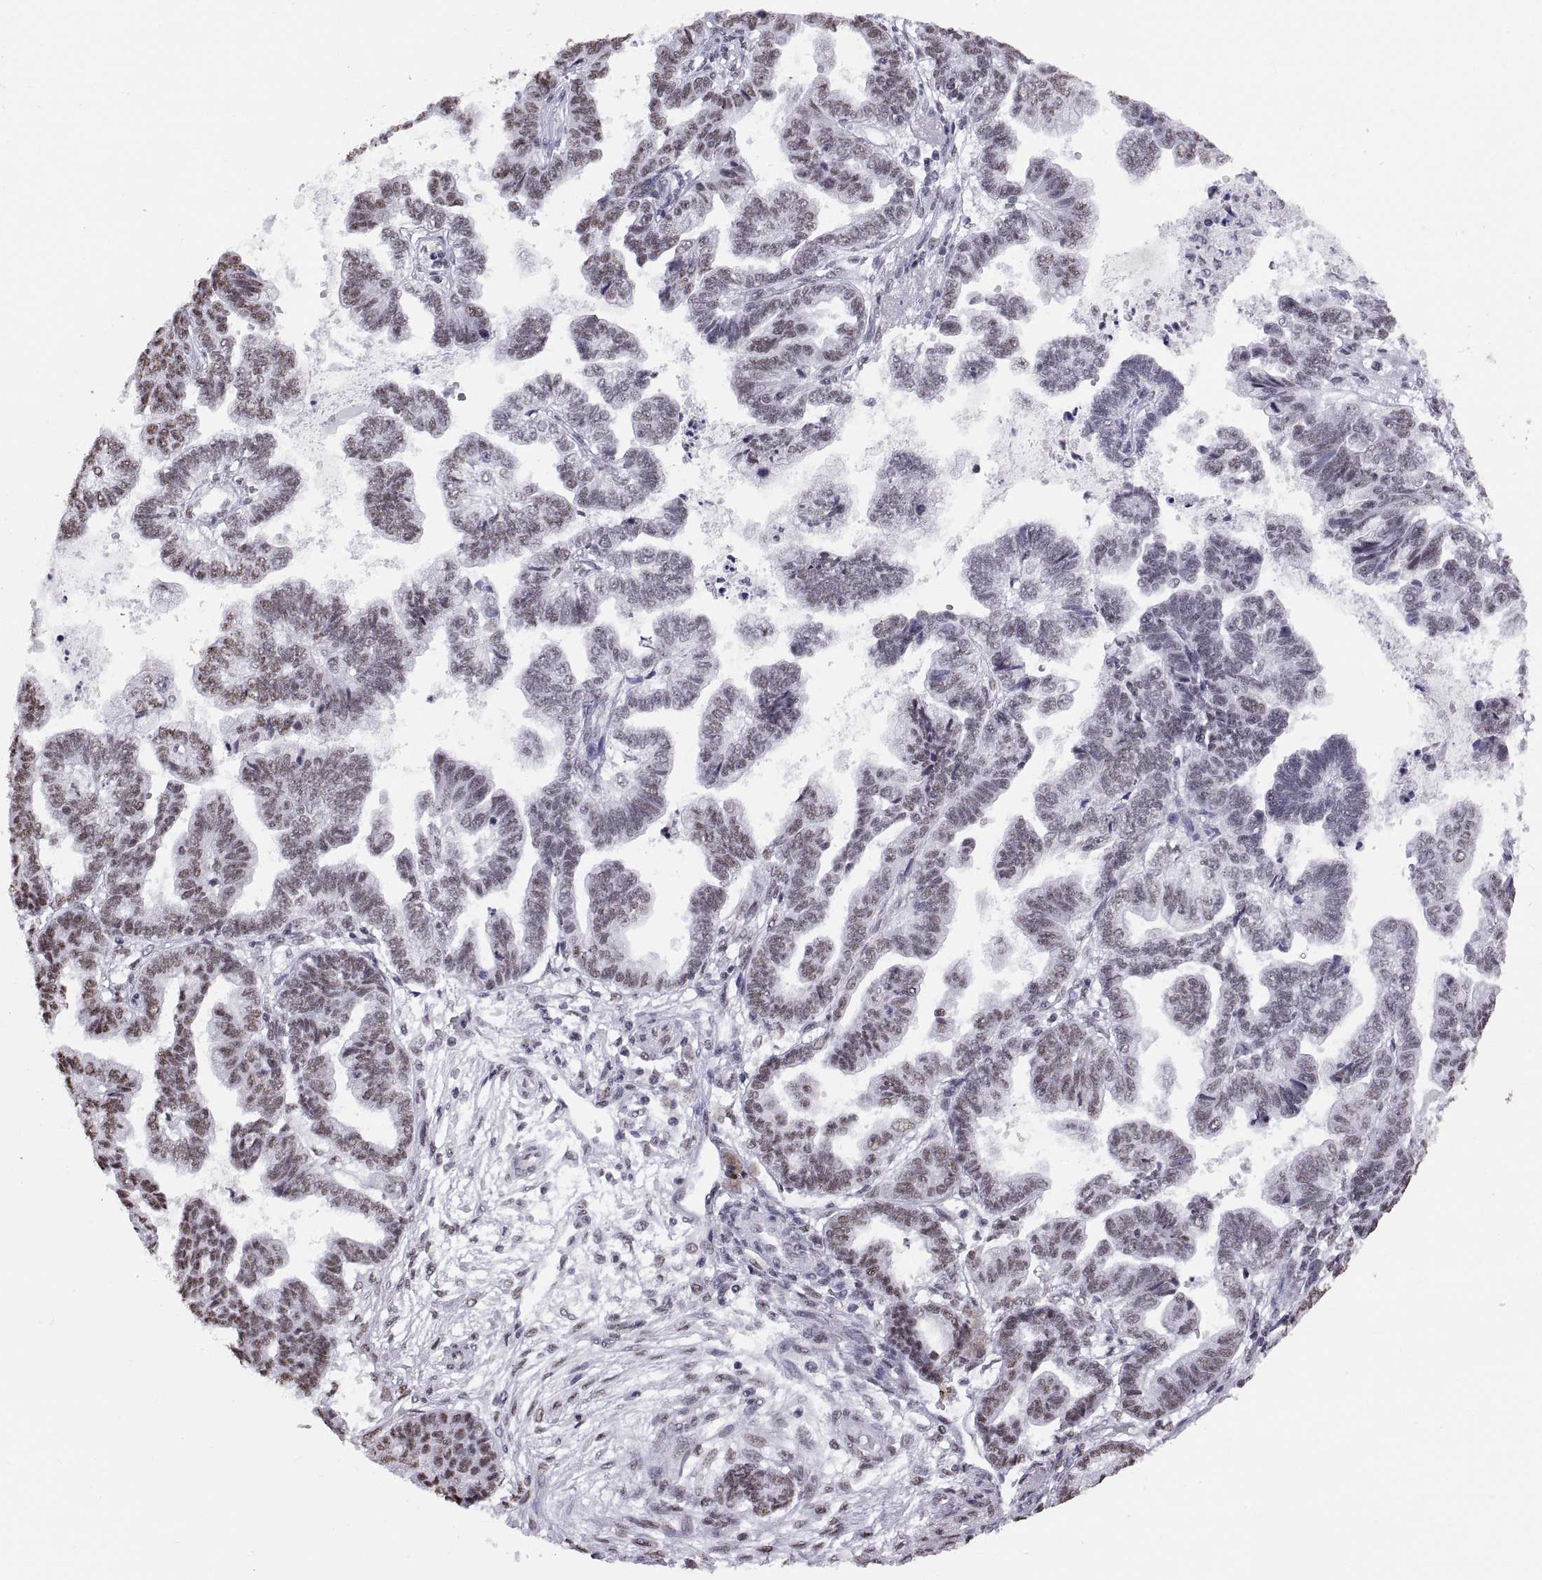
{"staining": {"intensity": "weak", "quantity": ">75%", "location": "nuclear"}, "tissue": "stomach cancer", "cell_type": "Tumor cells", "image_type": "cancer", "snomed": [{"axis": "morphology", "description": "Adenocarcinoma, NOS"}, {"axis": "topography", "description": "Stomach"}], "caption": "Immunohistochemistry micrograph of human adenocarcinoma (stomach) stained for a protein (brown), which shows low levels of weak nuclear staining in about >75% of tumor cells.", "gene": "NEUROD6", "patient": {"sex": "male", "age": 83}}